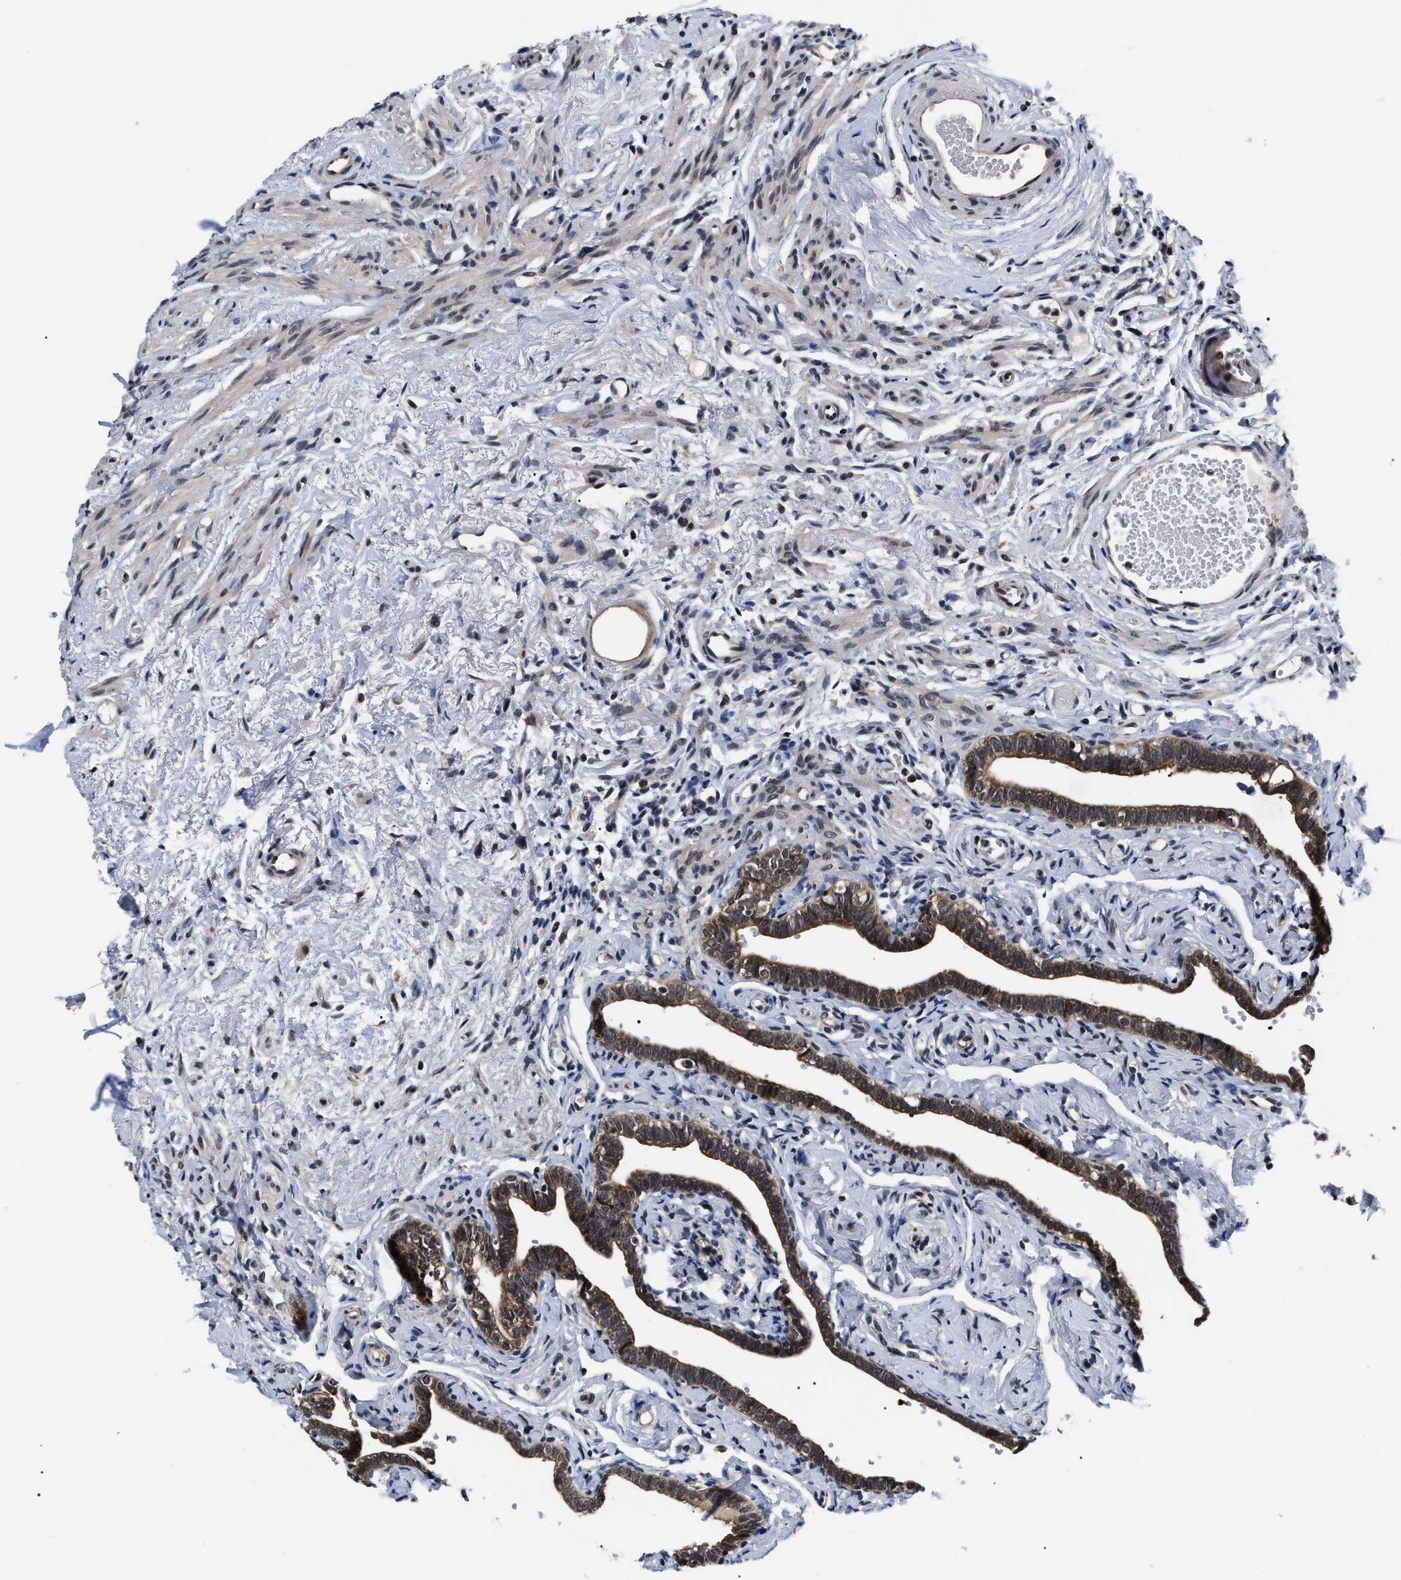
{"staining": {"intensity": "strong", "quantity": ">75%", "location": "cytoplasmic/membranous,nuclear"}, "tissue": "fallopian tube", "cell_type": "Glandular cells", "image_type": "normal", "snomed": [{"axis": "morphology", "description": "Normal tissue, NOS"}, {"axis": "topography", "description": "Fallopian tube"}], "caption": "Fallopian tube stained with DAB (3,3'-diaminobenzidine) immunohistochemistry (IHC) demonstrates high levels of strong cytoplasmic/membranous,nuclear positivity in about >75% of glandular cells. Using DAB (brown) and hematoxylin (blue) stains, captured at high magnification using brightfield microscopy.", "gene": "CSNK2A1", "patient": {"sex": "female", "age": 71}}